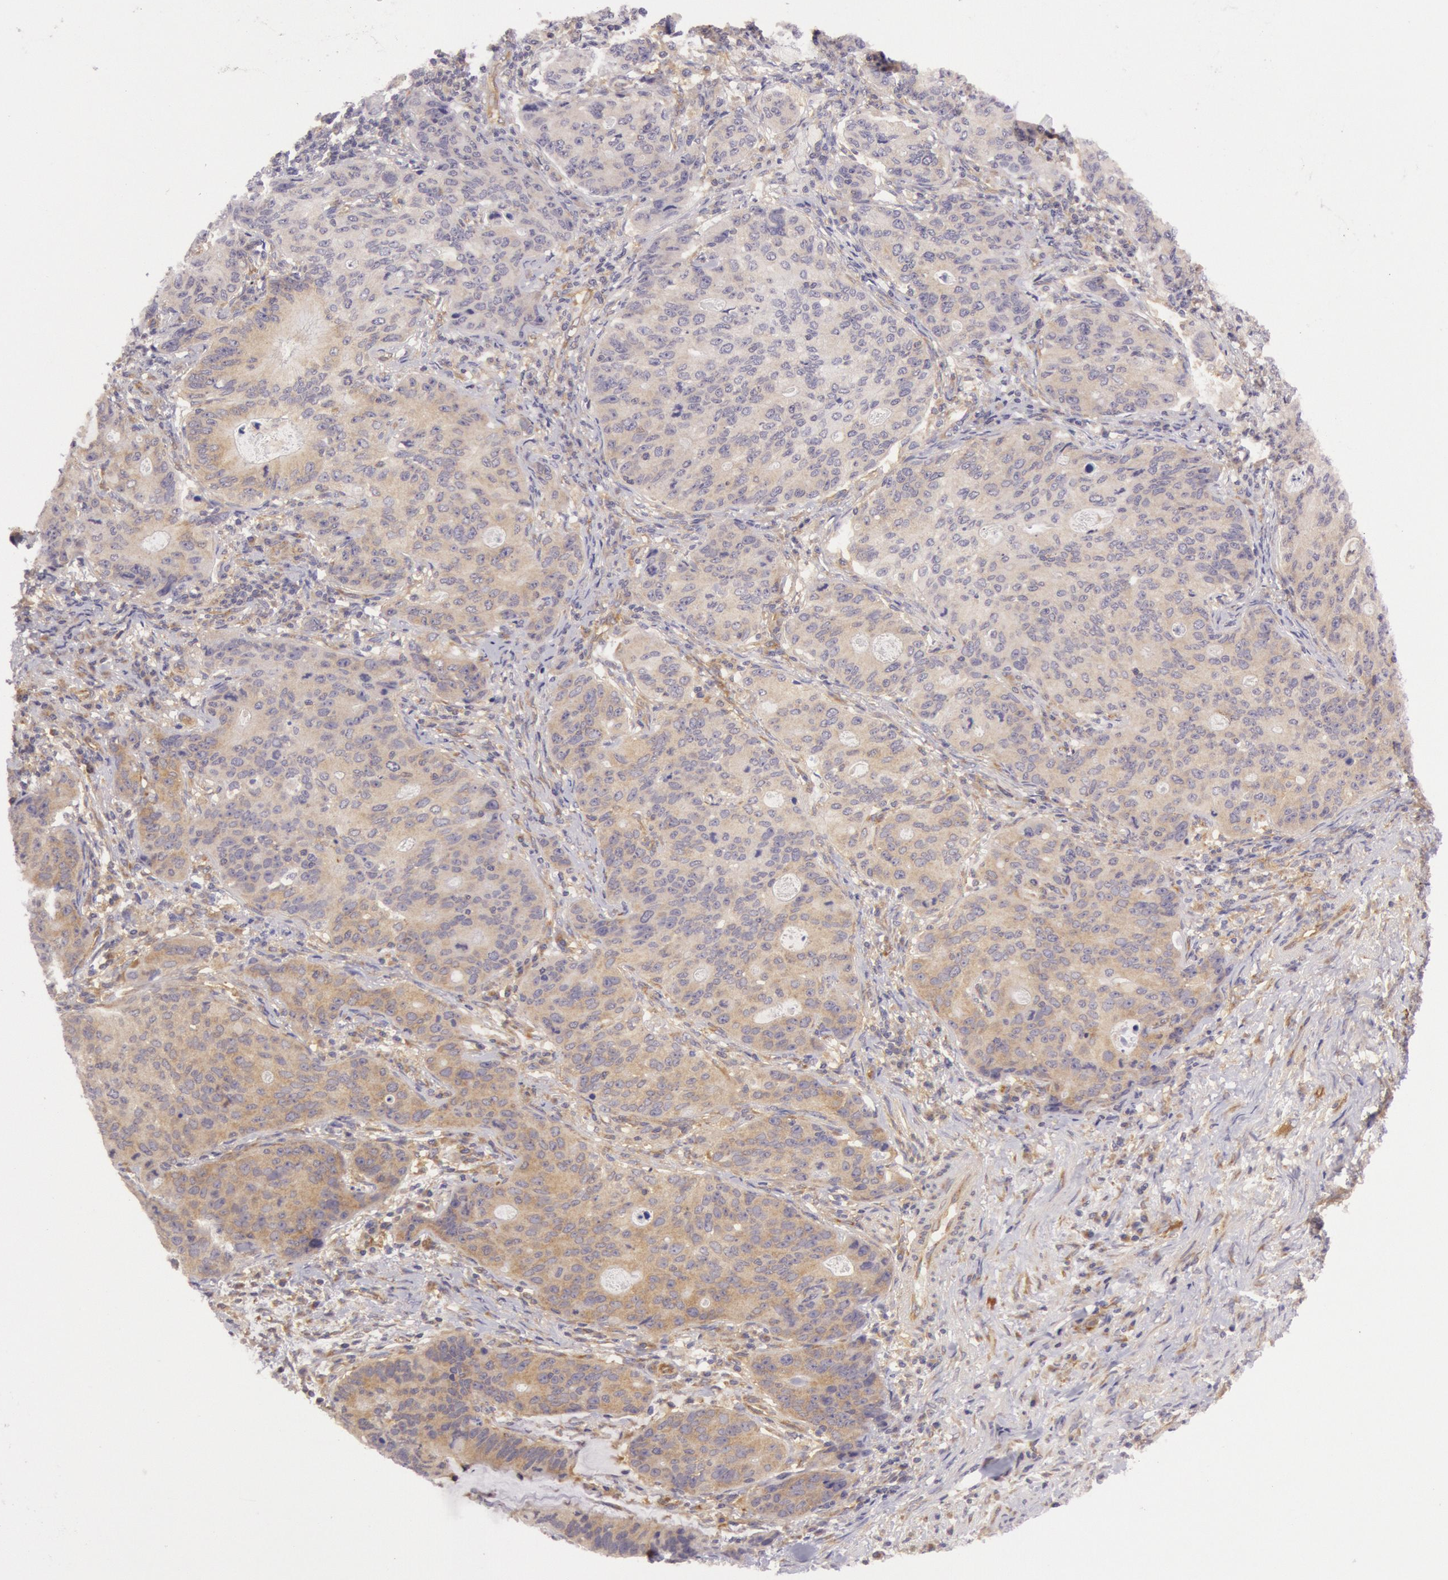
{"staining": {"intensity": "weak", "quantity": ">75%", "location": "cytoplasmic/membranous"}, "tissue": "stomach cancer", "cell_type": "Tumor cells", "image_type": "cancer", "snomed": [{"axis": "morphology", "description": "Adenocarcinoma, NOS"}, {"axis": "topography", "description": "Esophagus"}, {"axis": "topography", "description": "Stomach"}], "caption": "DAB (3,3'-diaminobenzidine) immunohistochemical staining of human adenocarcinoma (stomach) reveals weak cytoplasmic/membranous protein staining in approximately >75% of tumor cells. The staining was performed using DAB, with brown indicating positive protein expression. Nuclei are stained blue with hematoxylin.", "gene": "CHUK", "patient": {"sex": "male", "age": 74}}